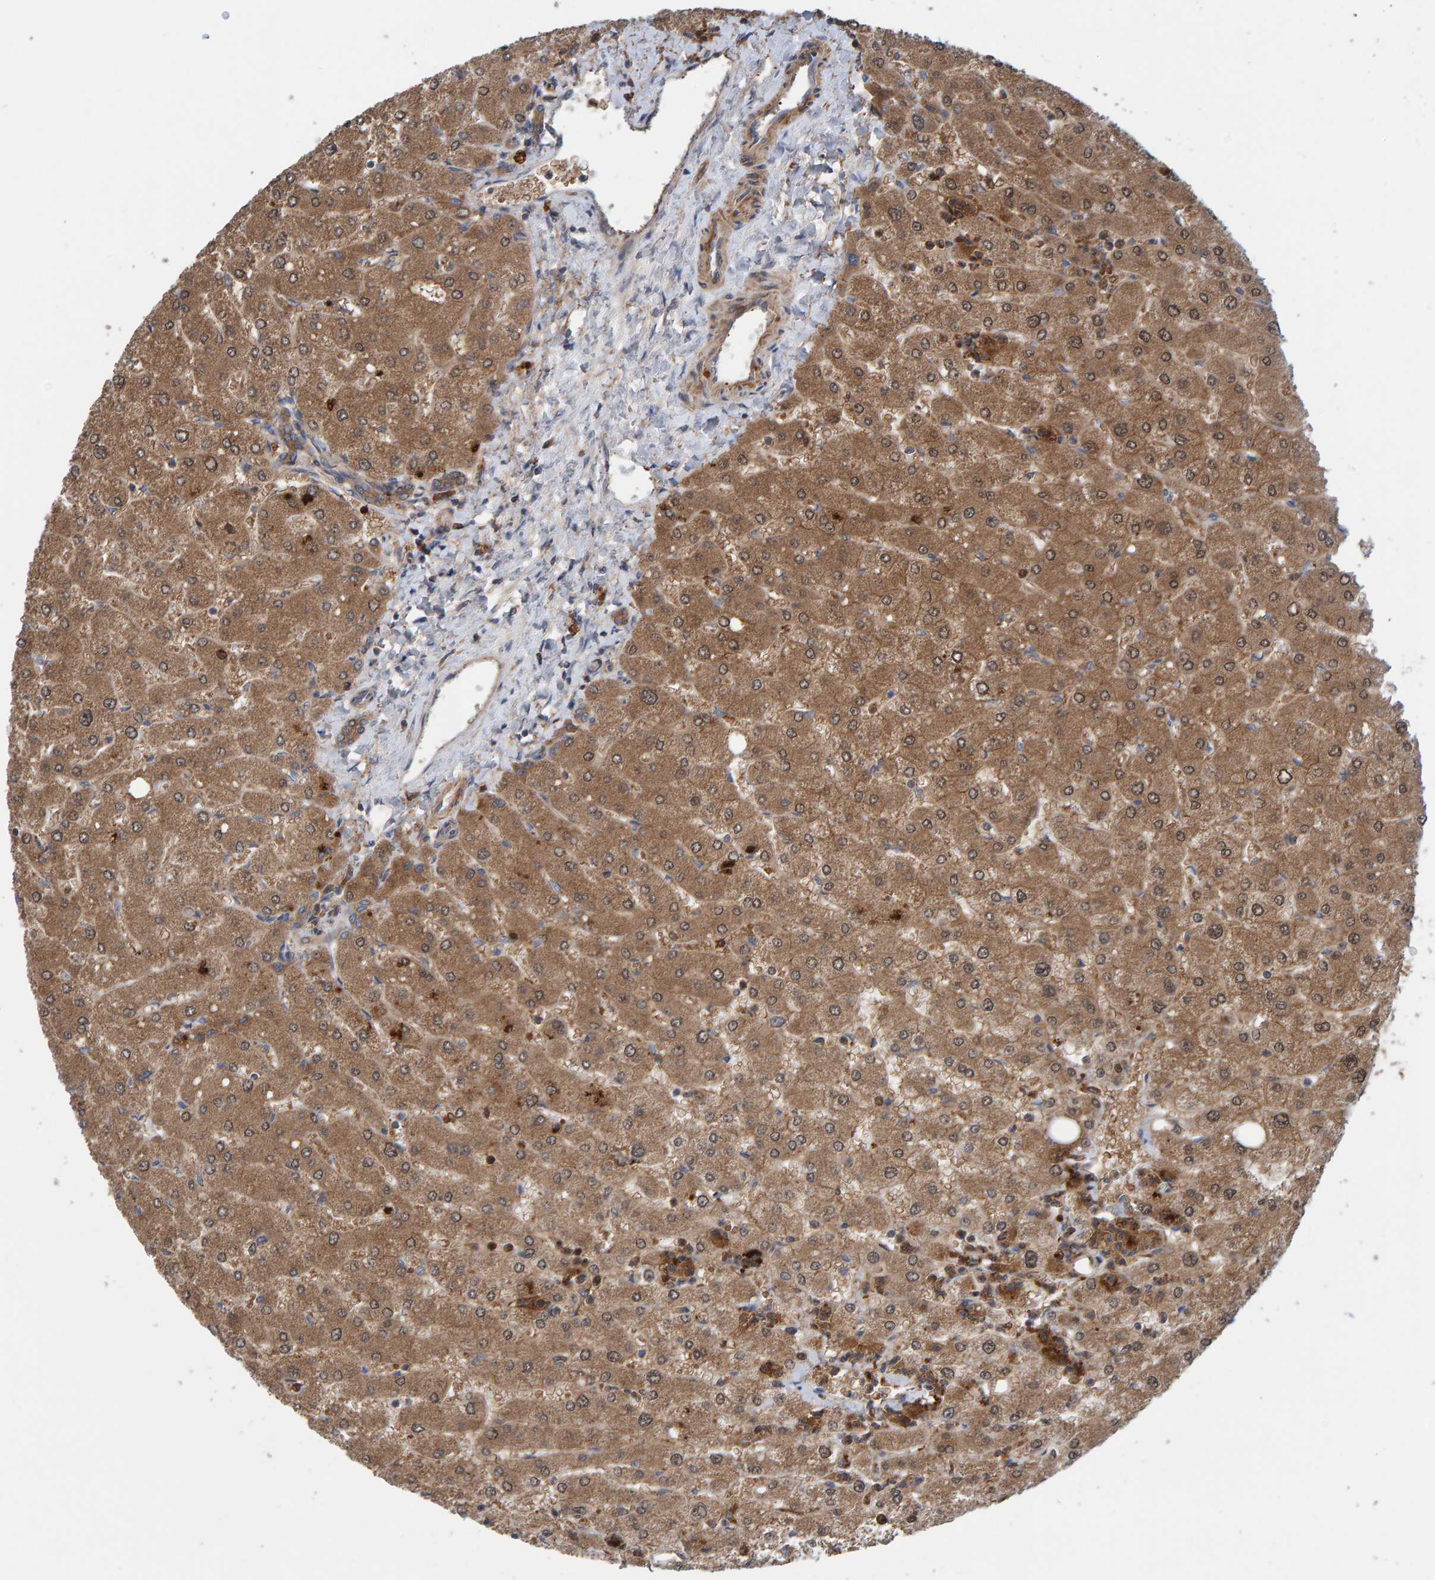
{"staining": {"intensity": "moderate", "quantity": ">75%", "location": "cytoplasmic/membranous"}, "tissue": "liver", "cell_type": "Cholangiocytes", "image_type": "normal", "snomed": [{"axis": "morphology", "description": "Normal tissue, NOS"}, {"axis": "topography", "description": "Liver"}], "caption": "The histopathology image displays immunohistochemical staining of benign liver. There is moderate cytoplasmic/membranous positivity is identified in about >75% of cholangiocytes.", "gene": "KIAA0753", "patient": {"sex": "male", "age": 55}}